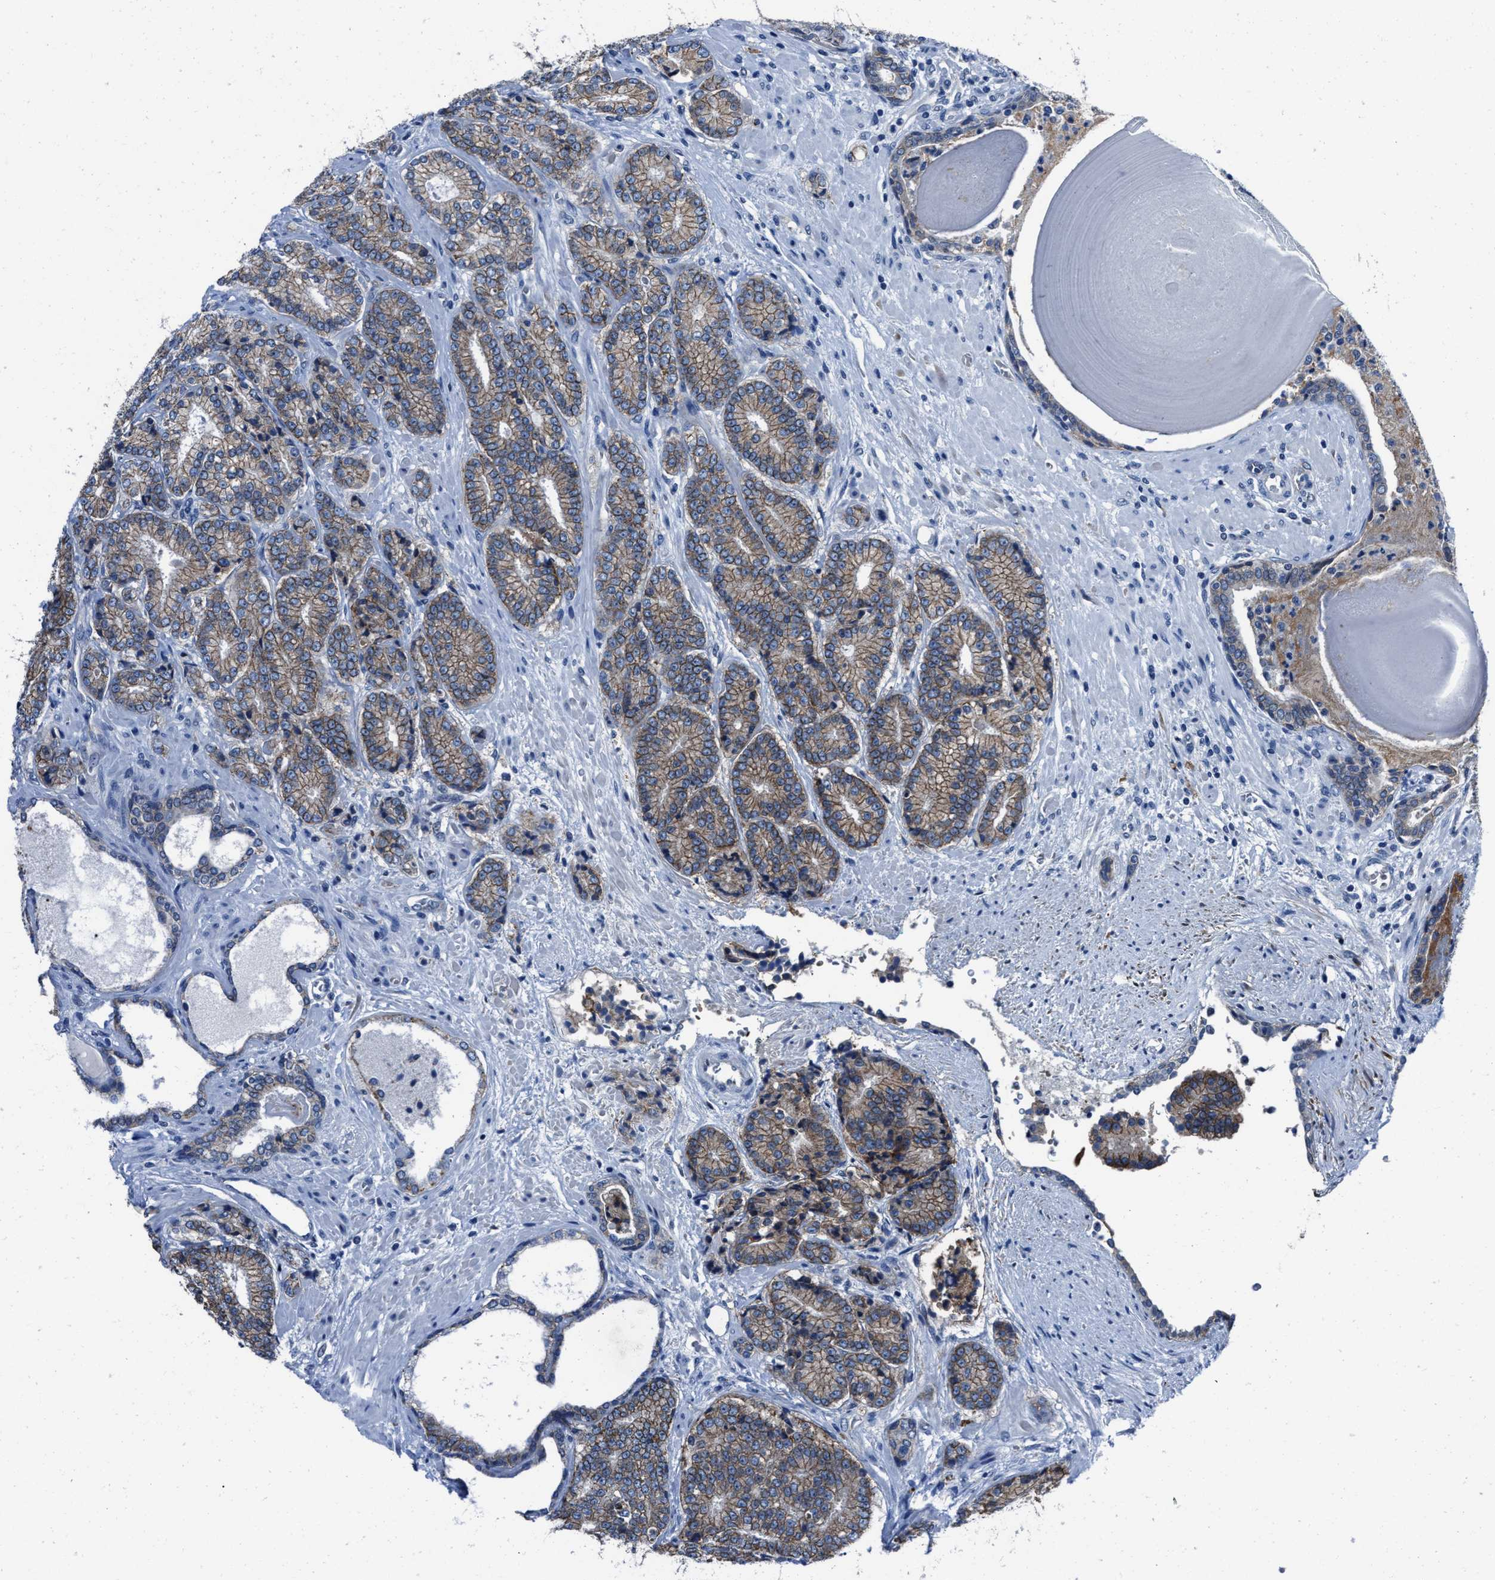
{"staining": {"intensity": "moderate", "quantity": ">75%", "location": "cytoplasmic/membranous"}, "tissue": "prostate cancer", "cell_type": "Tumor cells", "image_type": "cancer", "snomed": [{"axis": "morphology", "description": "Adenocarcinoma, High grade"}, {"axis": "topography", "description": "Prostate"}], "caption": "Immunohistochemical staining of high-grade adenocarcinoma (prostate) exhibits medium levels of moderate cytoplasmic/membranous expression in about >75% of tumor cells. (DAB (3,3'-diaminobenzidine) = brown stain, brightfield microscopy at high magnification).", "gene": "GHITM", "patient": {"sex": "male", "age": 61}}